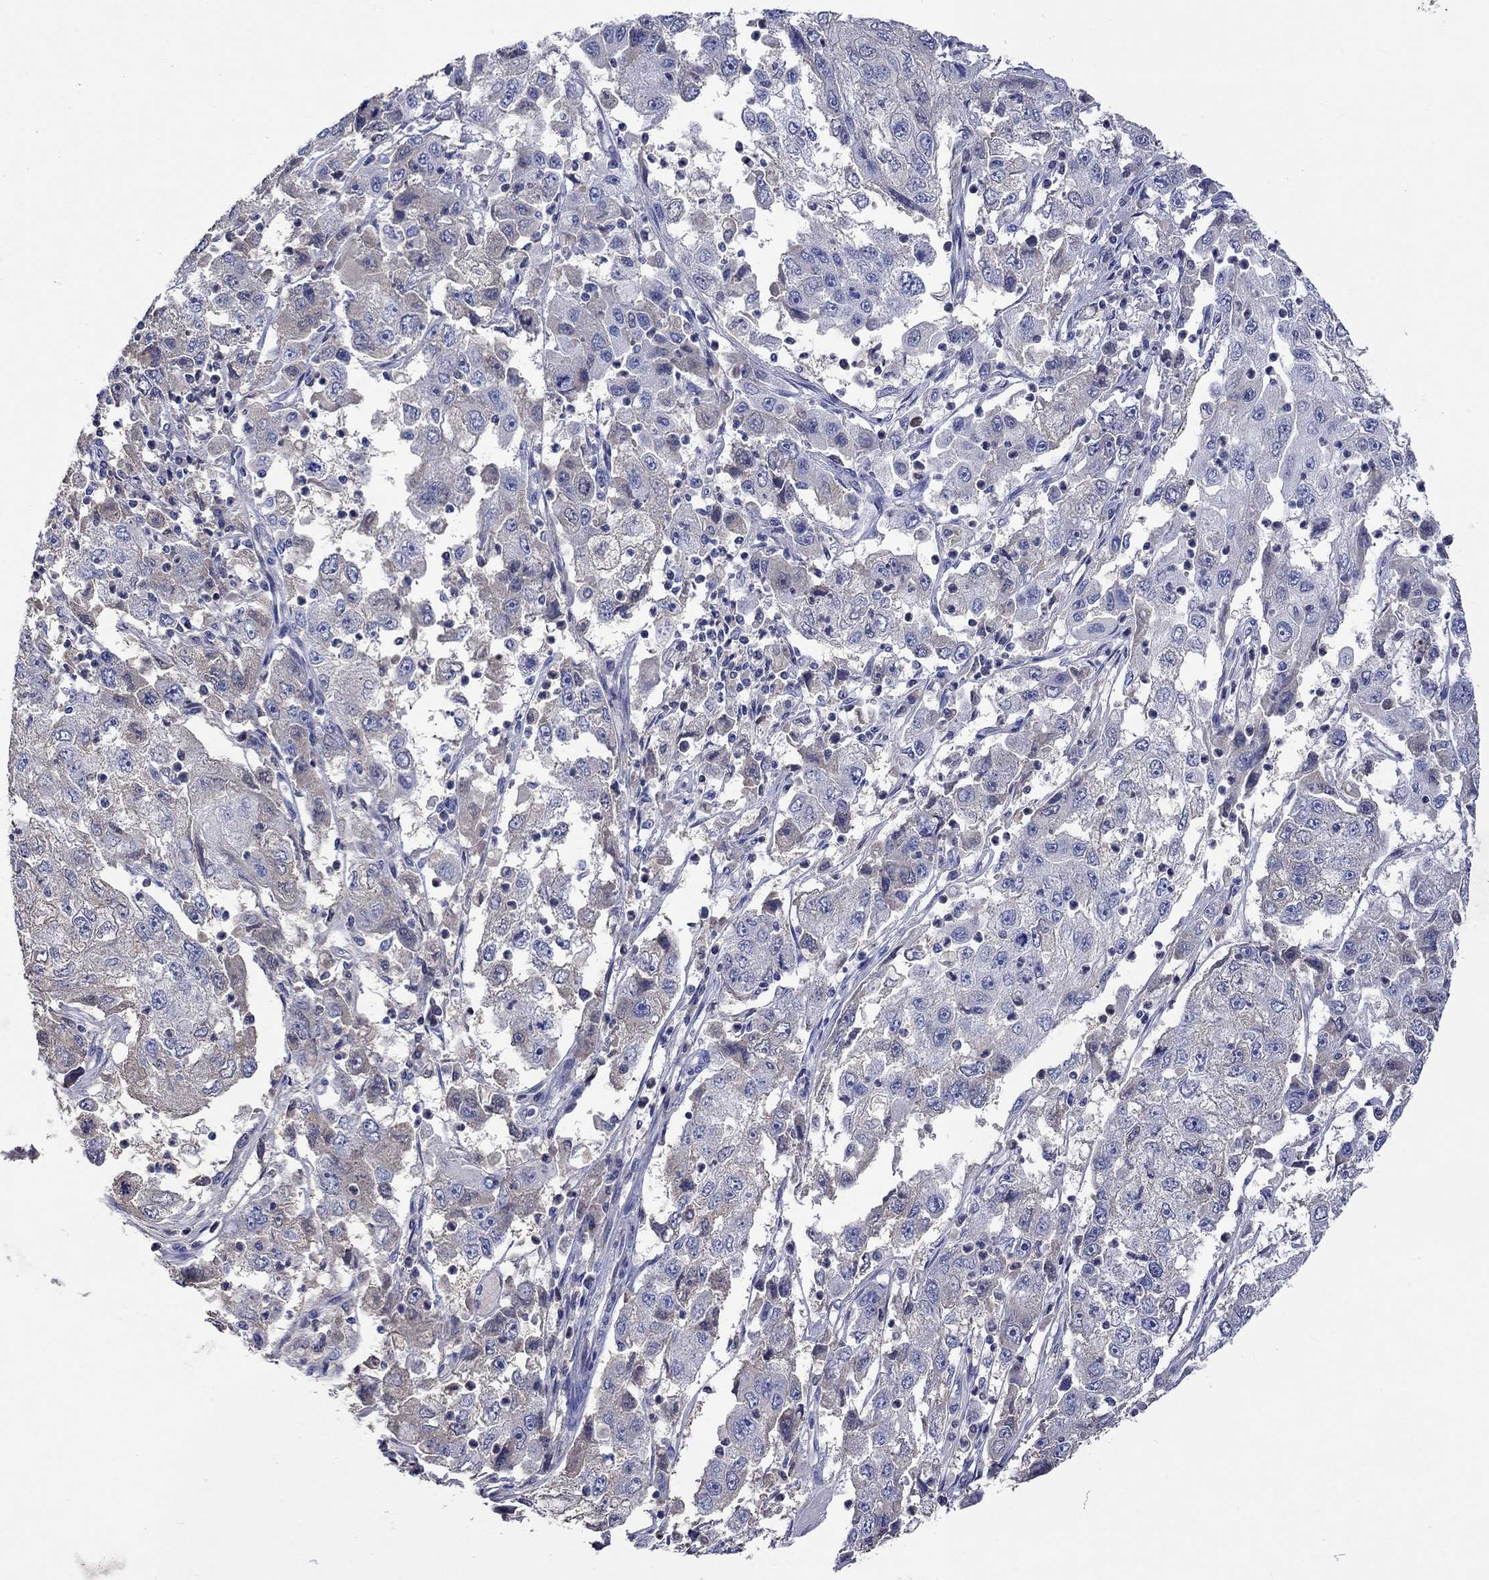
{"staining": {"intensity": "weak", "quantity": "<25%", "location": "cytoplasmic/membranous"}, "tissue": "cervical cancer", "cell_type": "Tumor cells", "image_type": "cancer", "snomed": [{"axis": "morphology", "description": "Squamous cell carcinoma, NOS"}, {"axis": "topography", "description": "Cervix"}], "caption": "Human cervical cancer (squamous cell carcinoma) stained for a protein using IHC demonstrates no staining in tumor cells.", "gene": "LRFN4", "patient": {"sex": "female", "age": 36}}